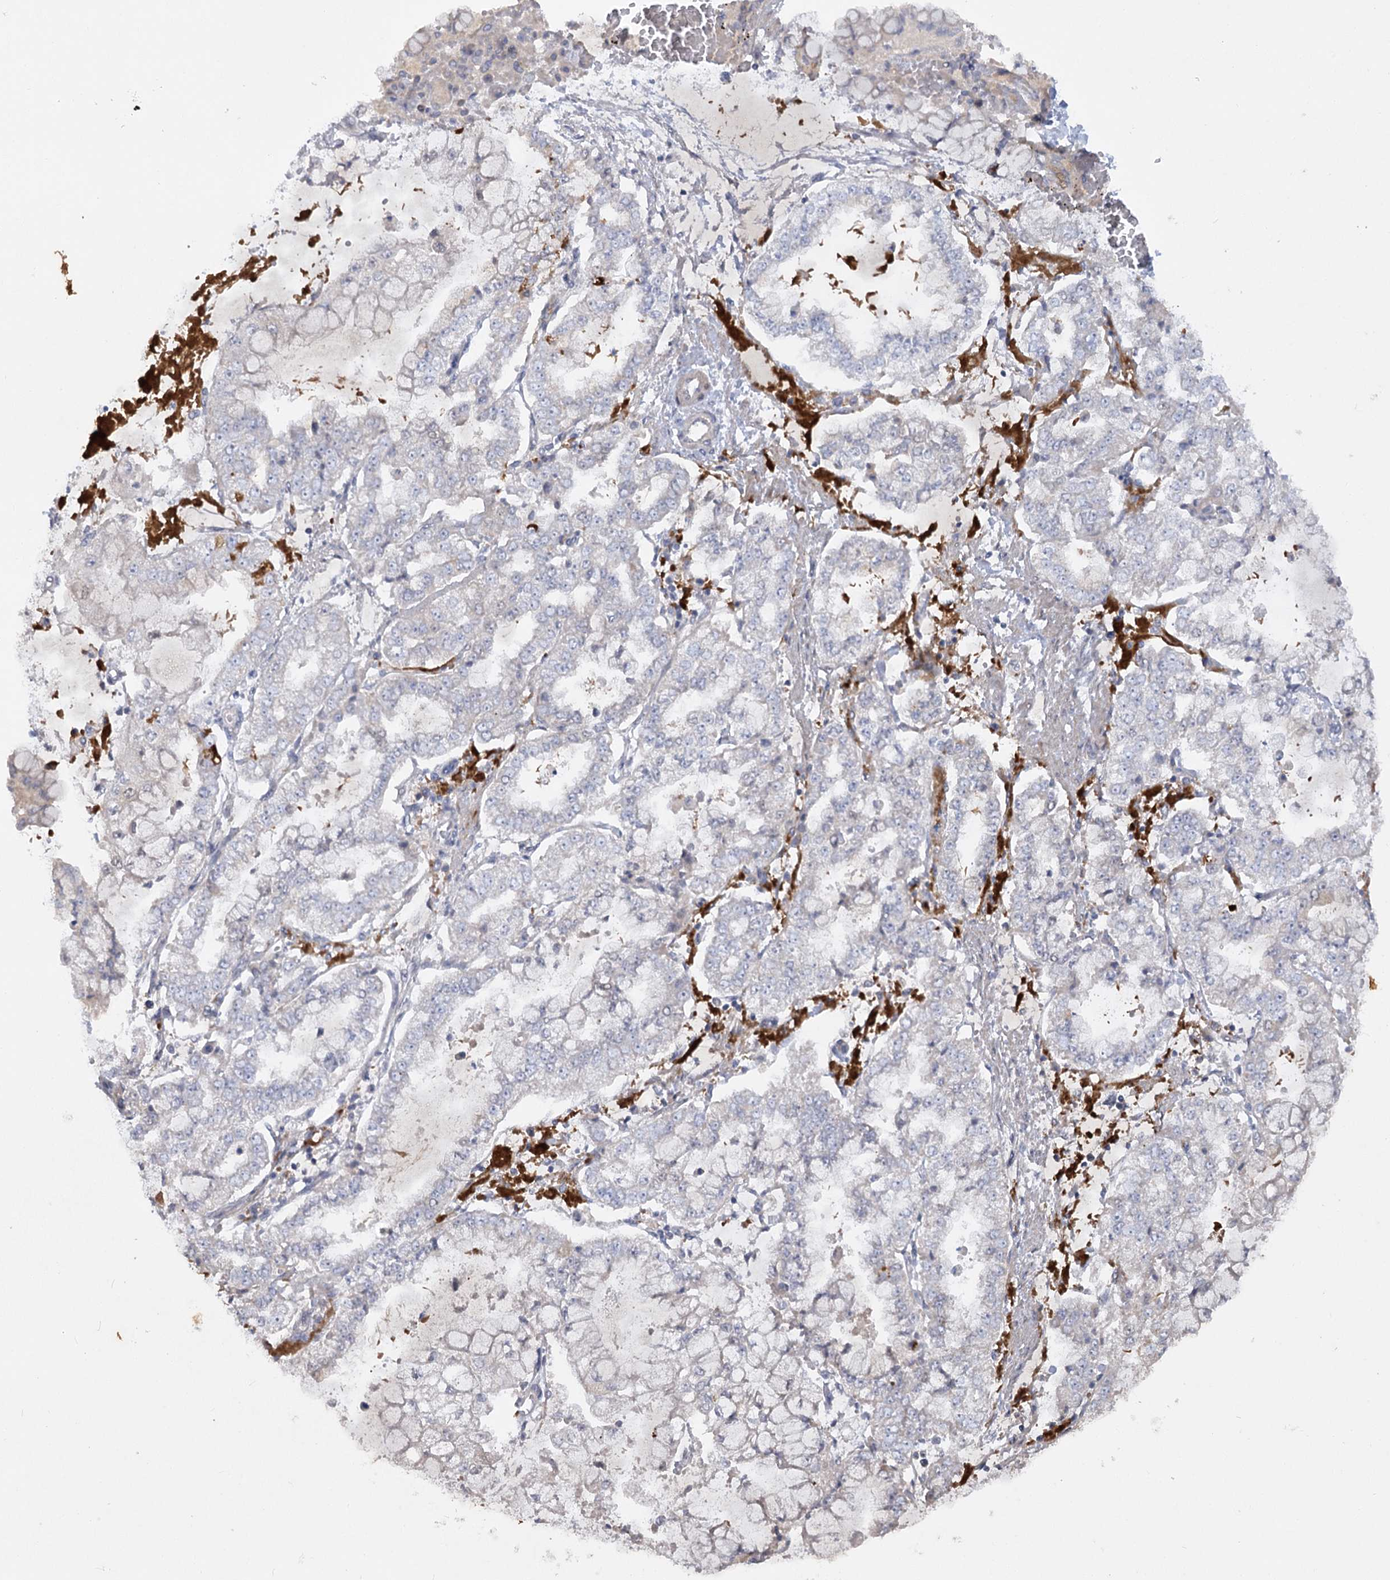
{"staining": {"intensity": "negative", "quantity": "none", "location": "none"}, "tissue": "stomach cancer", "cell_type": "Tumor cells", "image_type": "cancer", "snomed": [{"axis": "morphology", "description": "Adenocarcinoma, NOS"}, {"axis": "topography", "description": "Stomach"}], "caption": "A photomicrograph of adenocarcinoma (stomach) stained for a protein exhibits no brown staining in tumor cells.", "gene": "EFHC2", "patient": {"sex": "male", "age": 76}}